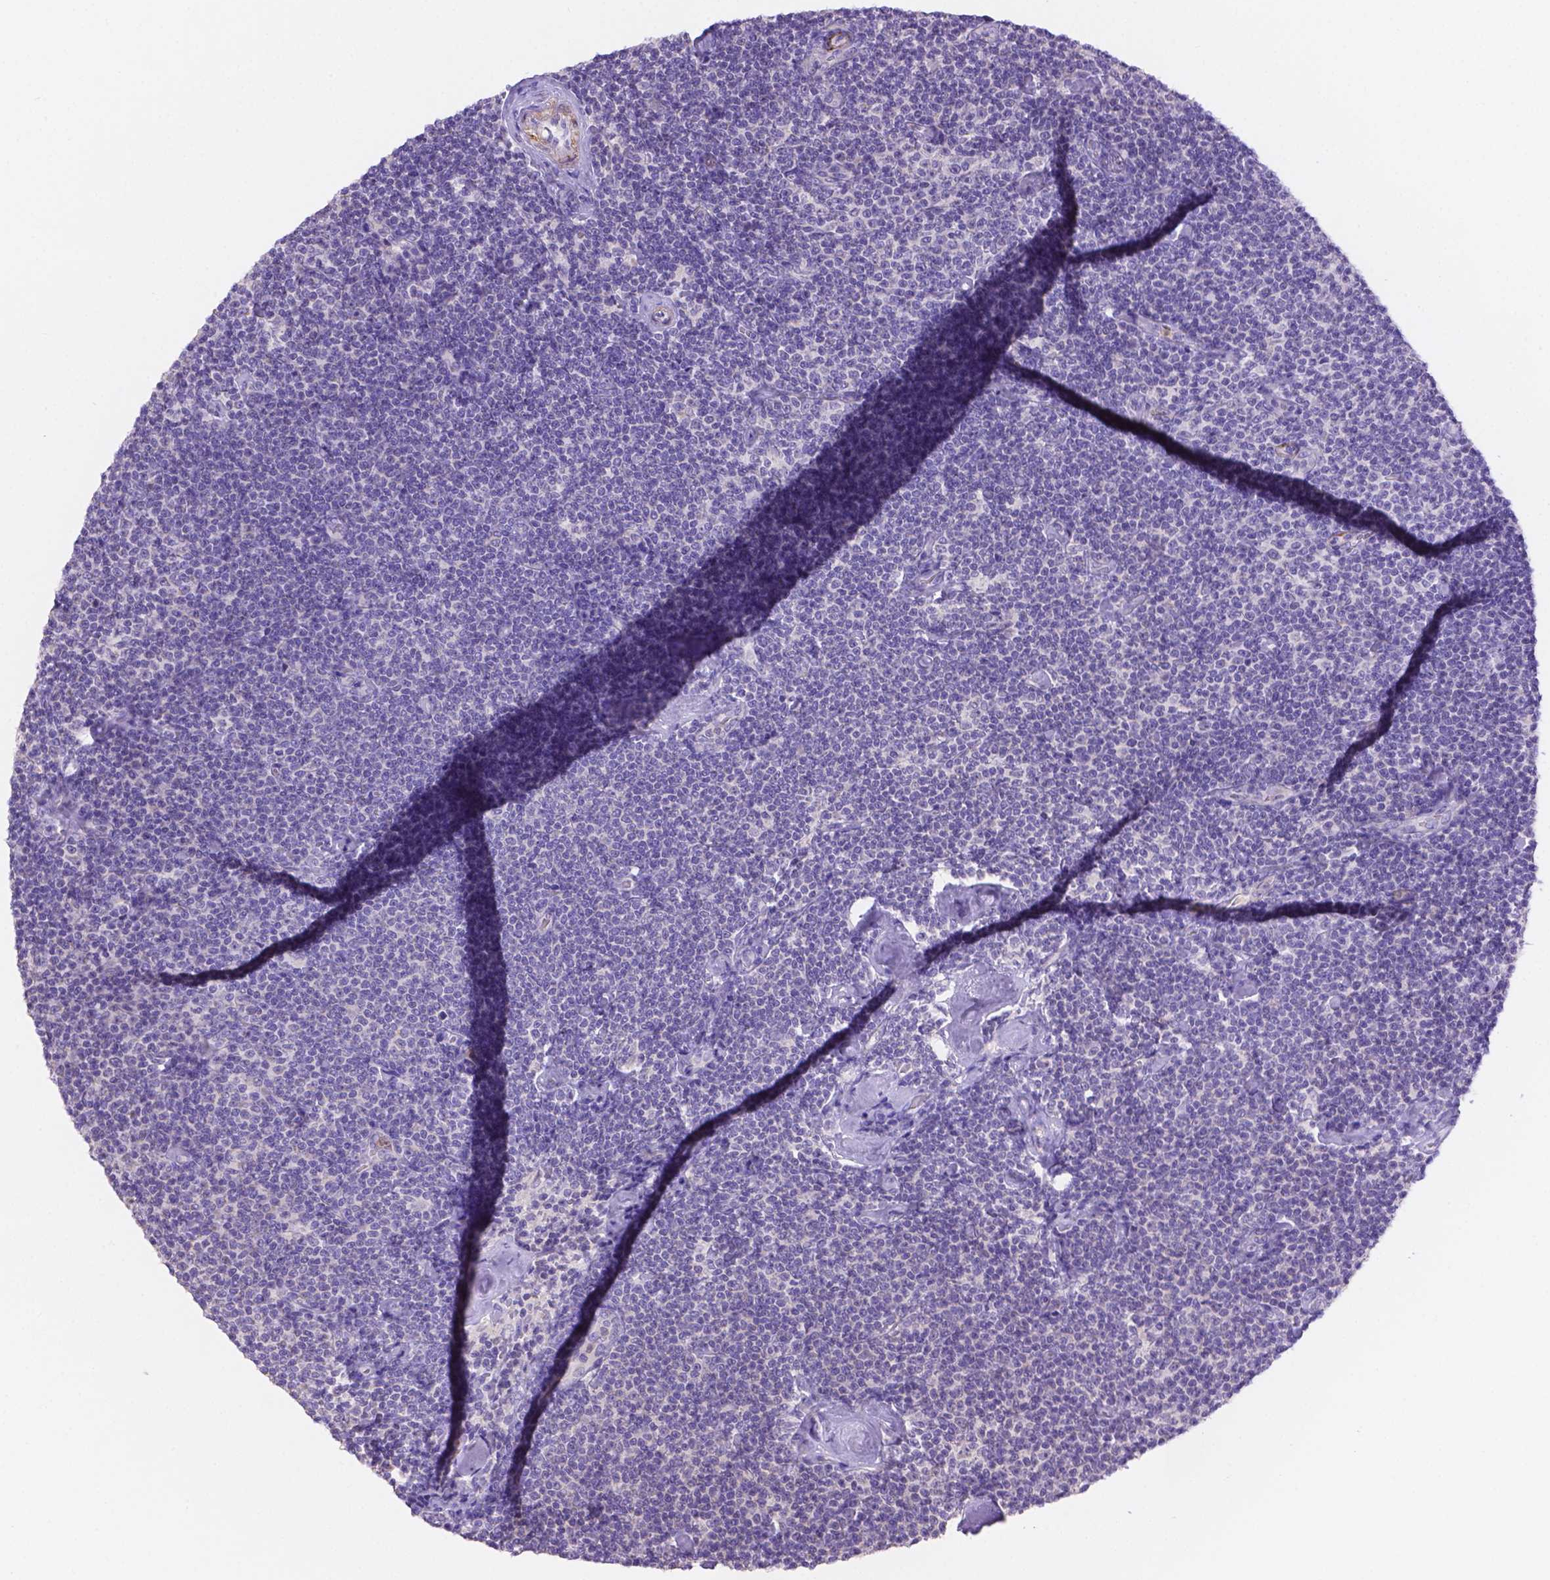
{"staining": {"intensity": "negative", "quantity": "none", "location": "none"}, "tissue": "lymphoma", "cell_type": "Tumor cells", "image_type": "cancer", "snomed": [{"axis": "morphology", "description": "Malignant lymphoma, non-Hodgkin's type, Low grade"}, {"axis": "topography", "description": "Lymph node"}], "caption": "The micrograph displays no significant staining in tumor cells of malignant lymphoma, non-Hodgkin's type (low-grade).", "gene": "NXPE2", "patient": {"sex": "male", "age": 81}}